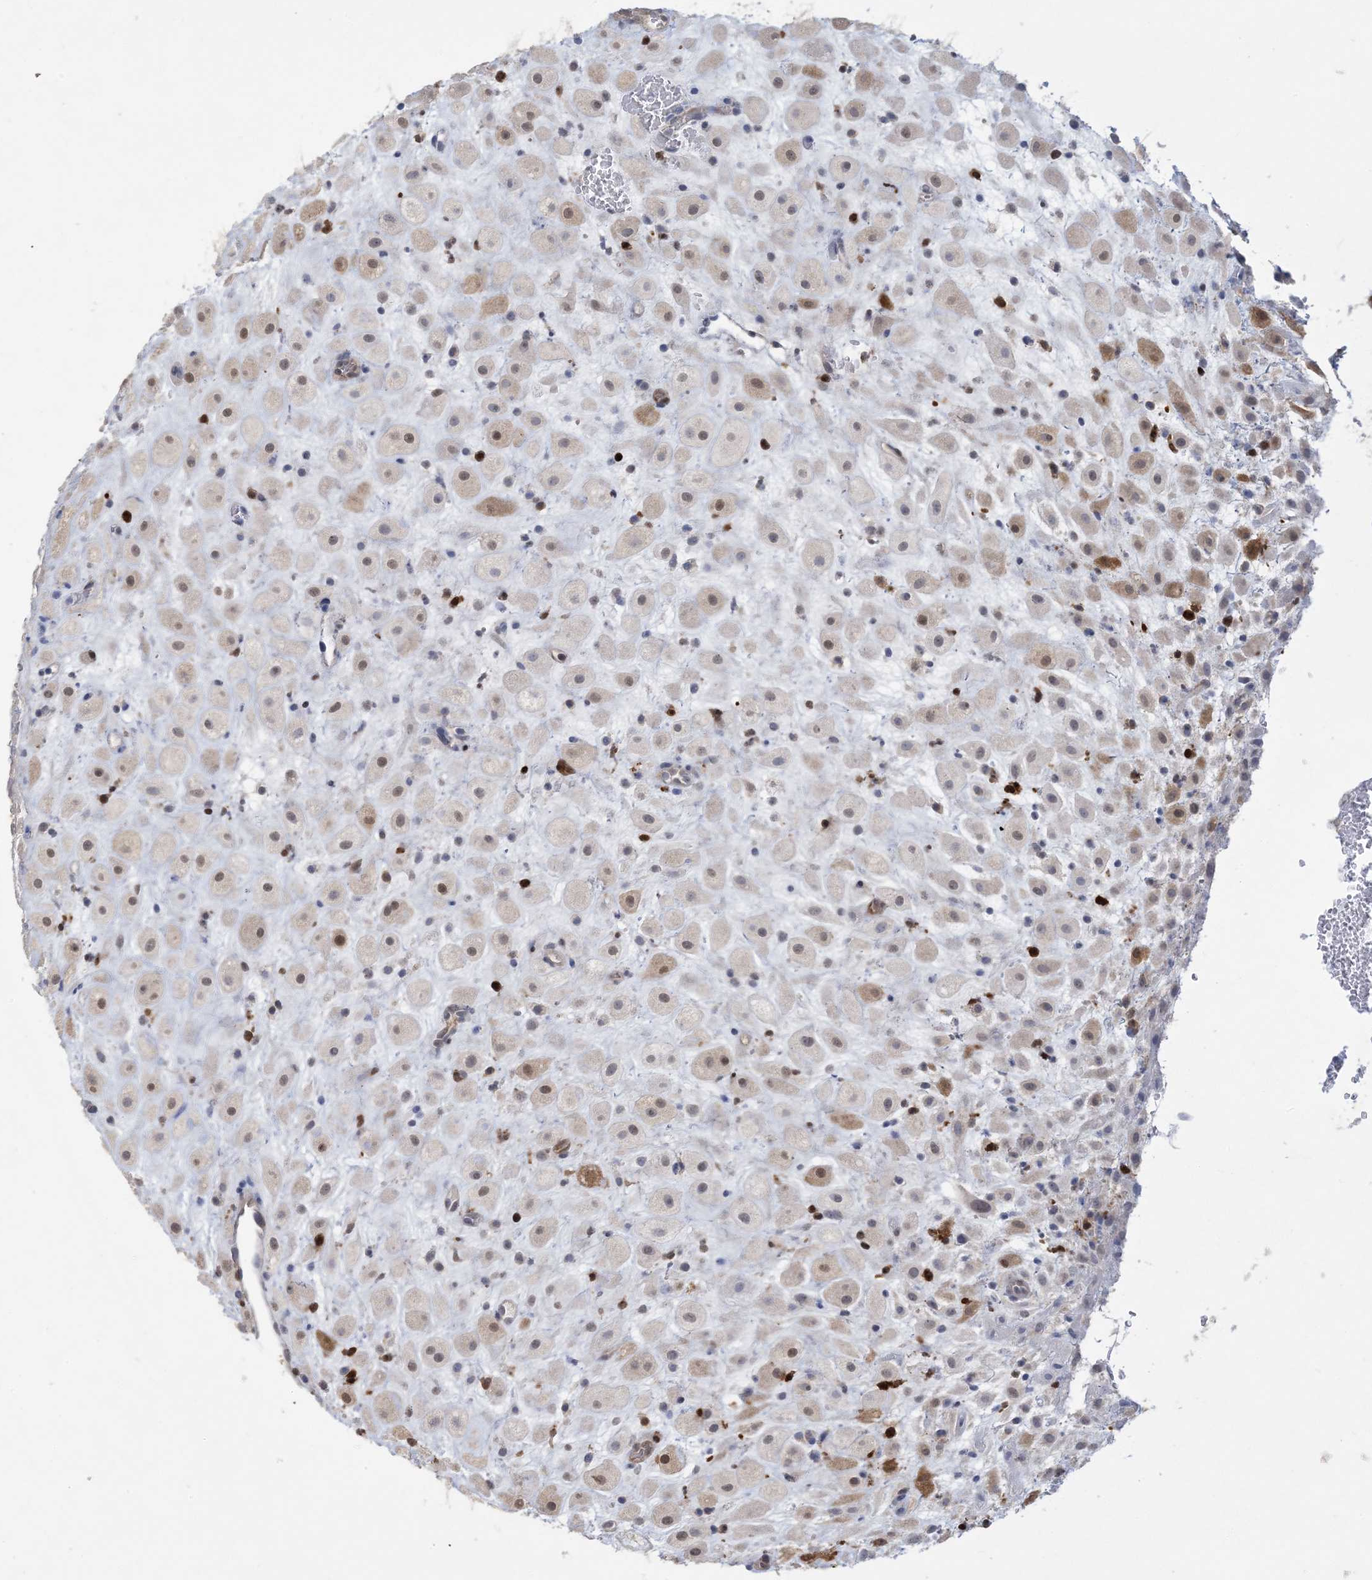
{"staining": {"intensity": "moderate", "quantity": "25%-75%", "location": "nuclear"}, "tissue": "placenta", "cell_type": "Decidual cells", "image_type": "normal", "snomed": [{"axis": "morphology", "description": "Normal tissue, NOS"}, {"axis": "topography", "description": "Placenta"}], "caption": "A micrograph of human placenta stained for a protein demonstrates moderate nuclear brown staining in decidual cells.", "gene": "HMGCS1", "patient": {"sex": "female", "age": 35}}